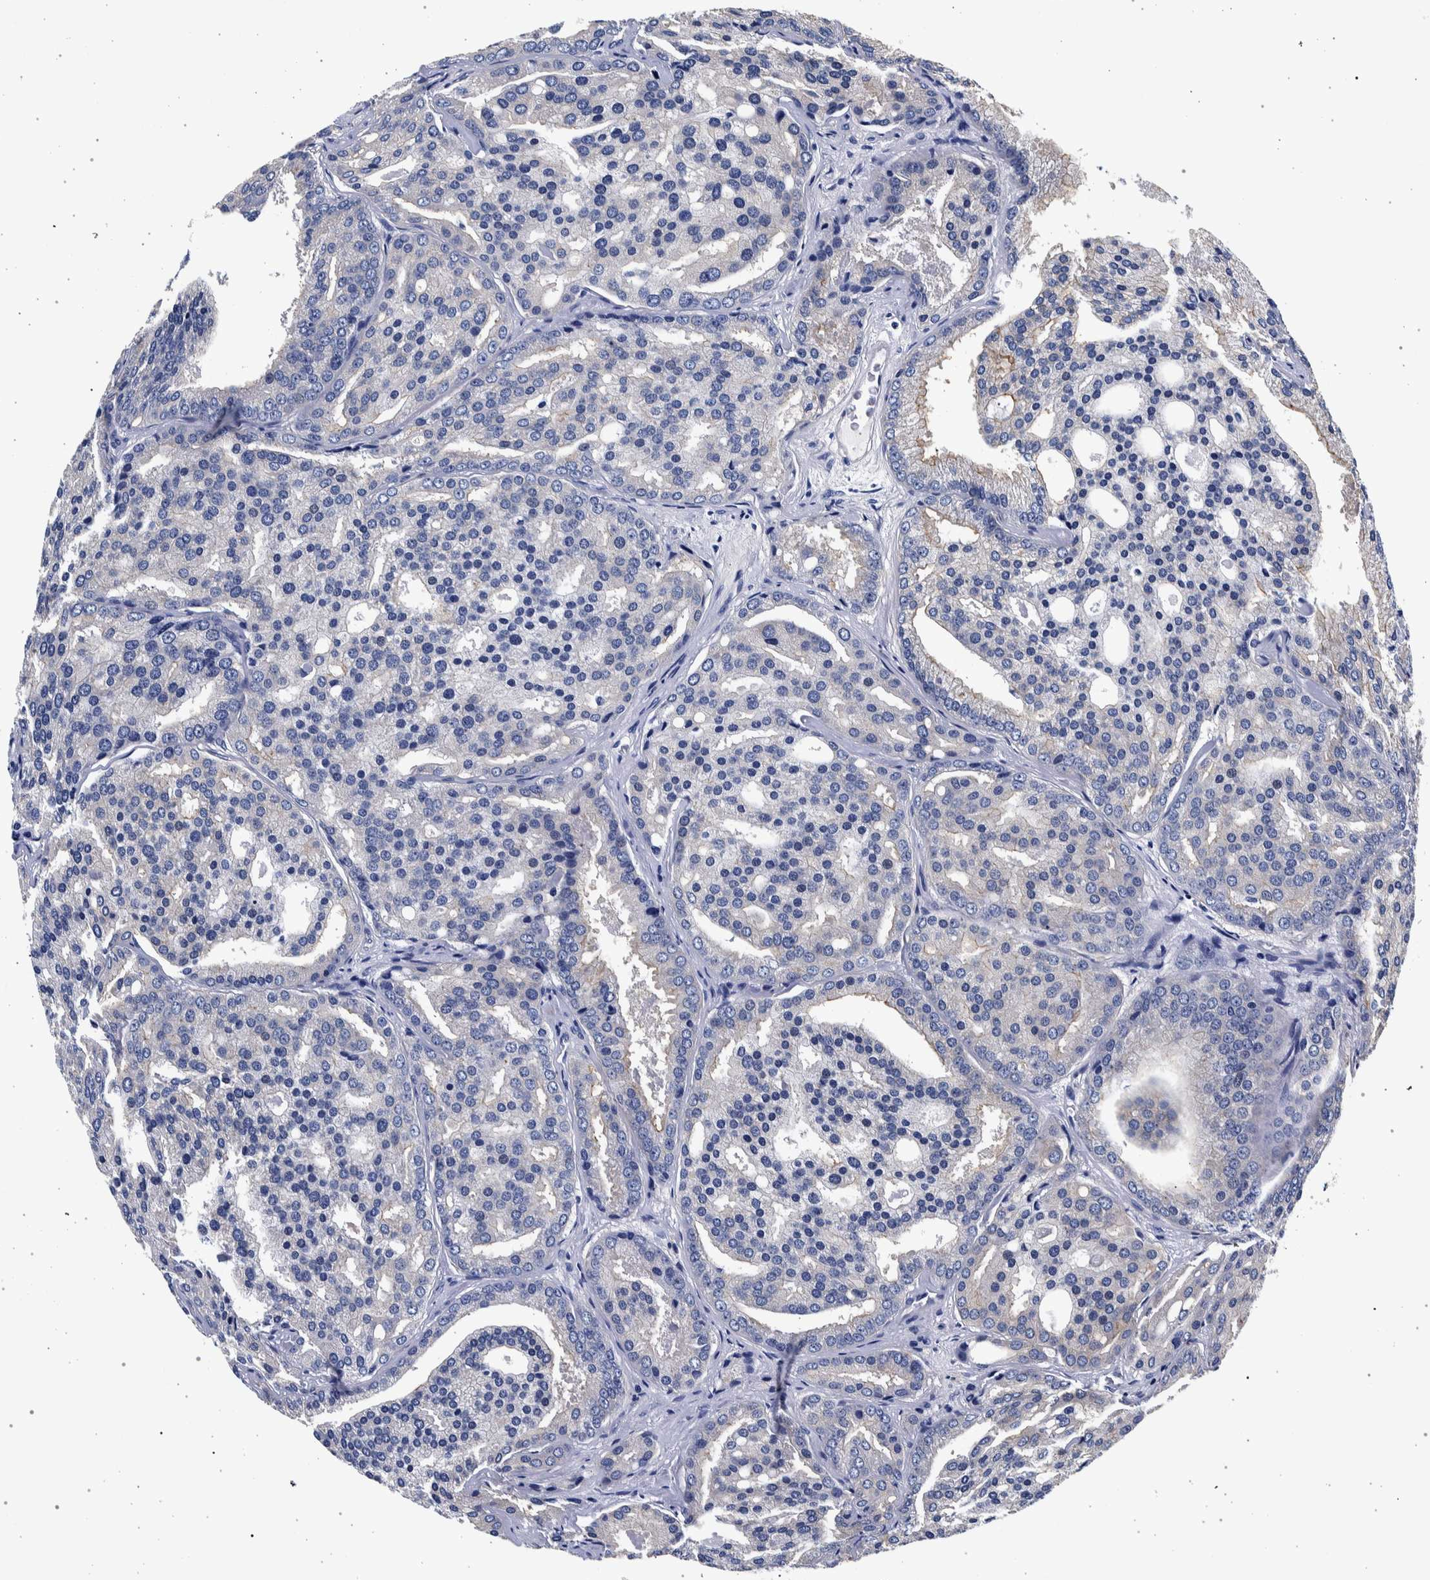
{"staining": {"intensity": "weak", "quantity": "25%-75%", "location": "cytoplasmic/membranous"}, "tissue": "prostate cancer", "cell_type": "Tumor cells", "image_type": "cancer", "snomed": [{"axis": "morphology", "description": "Adenocarcinoma, High grade"}, {"axis": "topography", "description": "Prostate"}], "caption": "High-magnification brightfield microscopy of prostate high-grade adenocarcinoma stained with DAB (brown) and counterstained with hematoxylin (blue). tumor cells exhibit weak cytoplasmic/membranous positivity is identified in about25%-75% of cells. The protein of interest is shown in brown color, while the nuclei are stained blue.", "gene": "NIBAN2", "patient": {"sex": "male", "age": 64}}